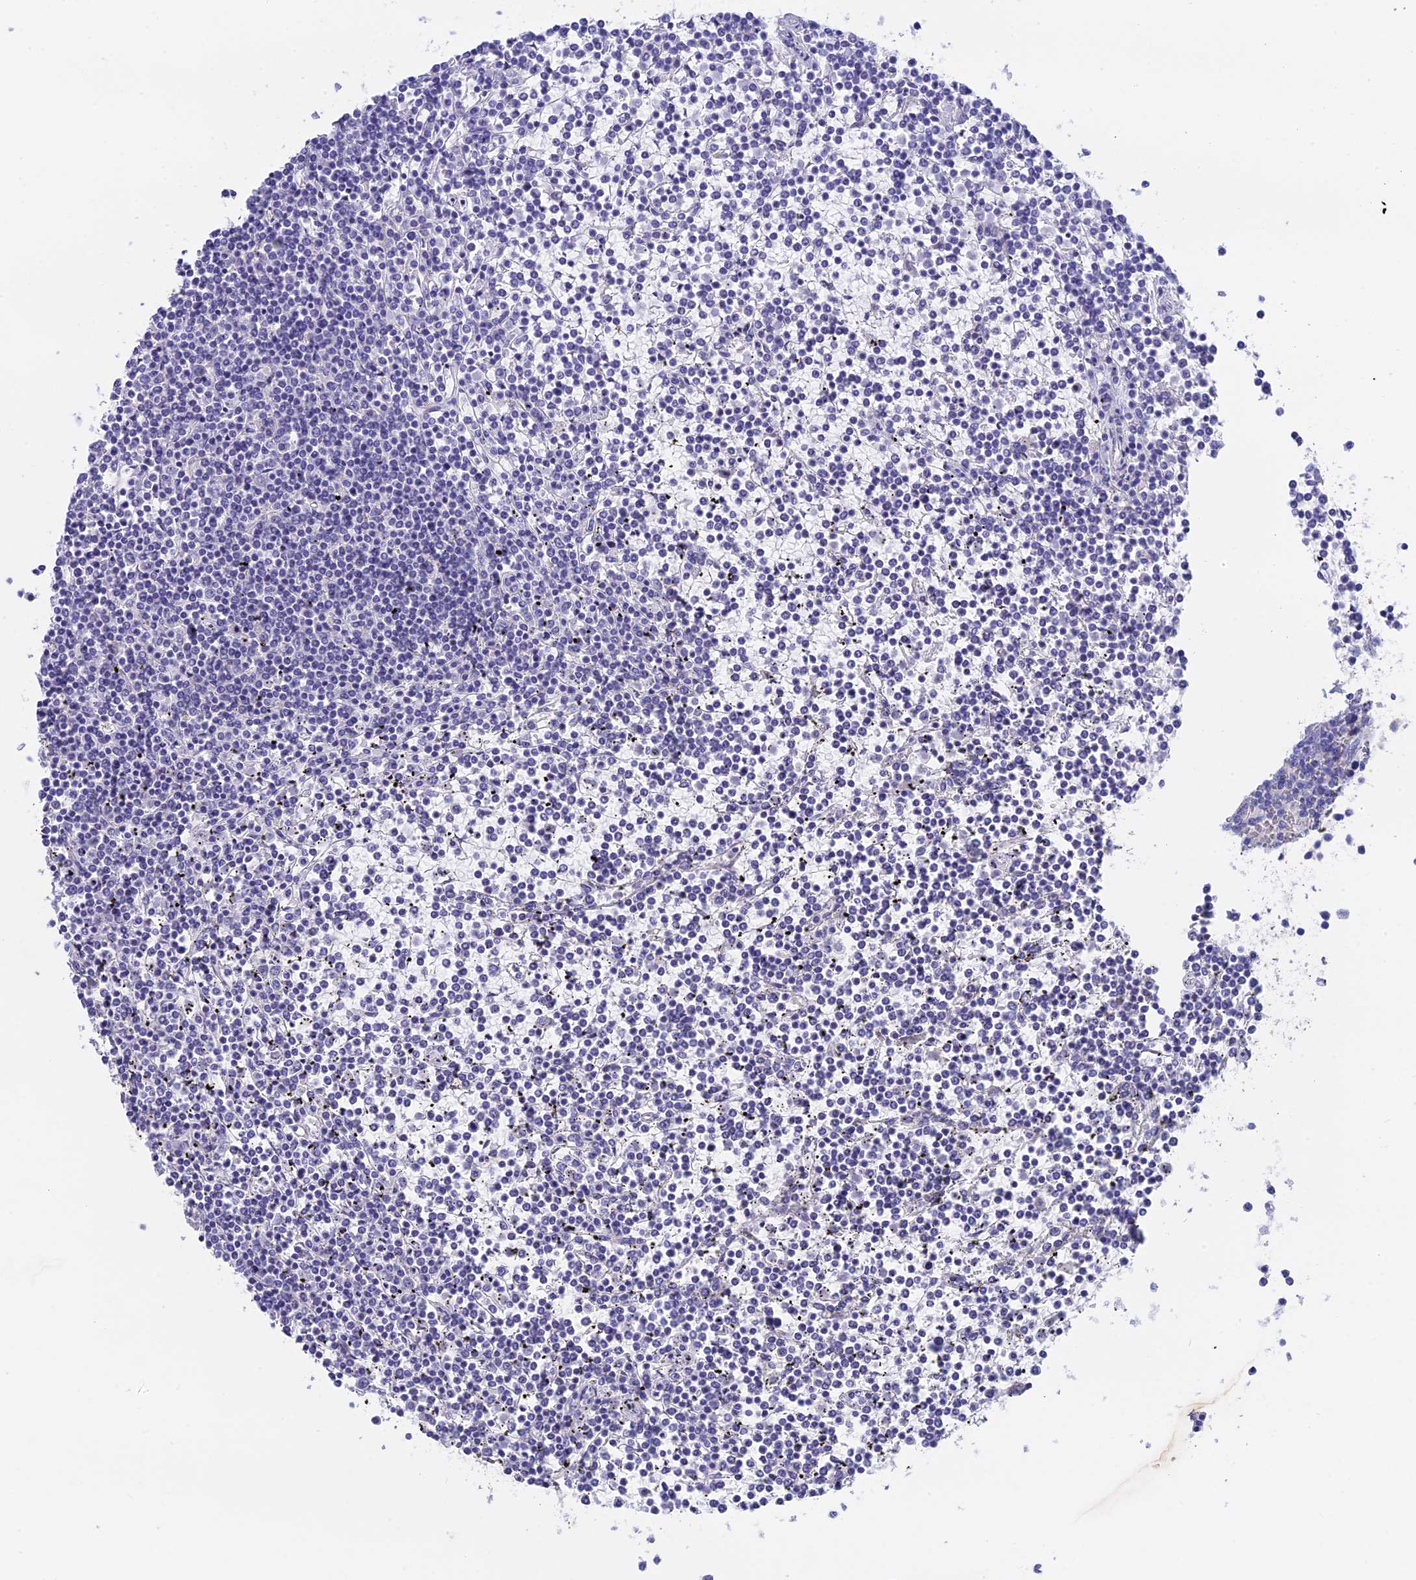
{"staining": {"intensity": "negative", "quantity": "none", "location": "none"}, "tissue": "lymphoma", "cell_type": "Tumor cells", "image_type": "cancer", "snomed": [{"axis": "morphology", "description": "Malignant lymphoma, non-Hodgkin's type, Low grade"}, {"axis": "topography", "description": "Spleen"}], "caption": "Tumor cells show no significant expression in lymphoma. (DAB immunohistochemistry visualized using brightfield microscopy, high magnification).", "gene": "BTBD19", "patient": {"sex": "female", "age": 19}}